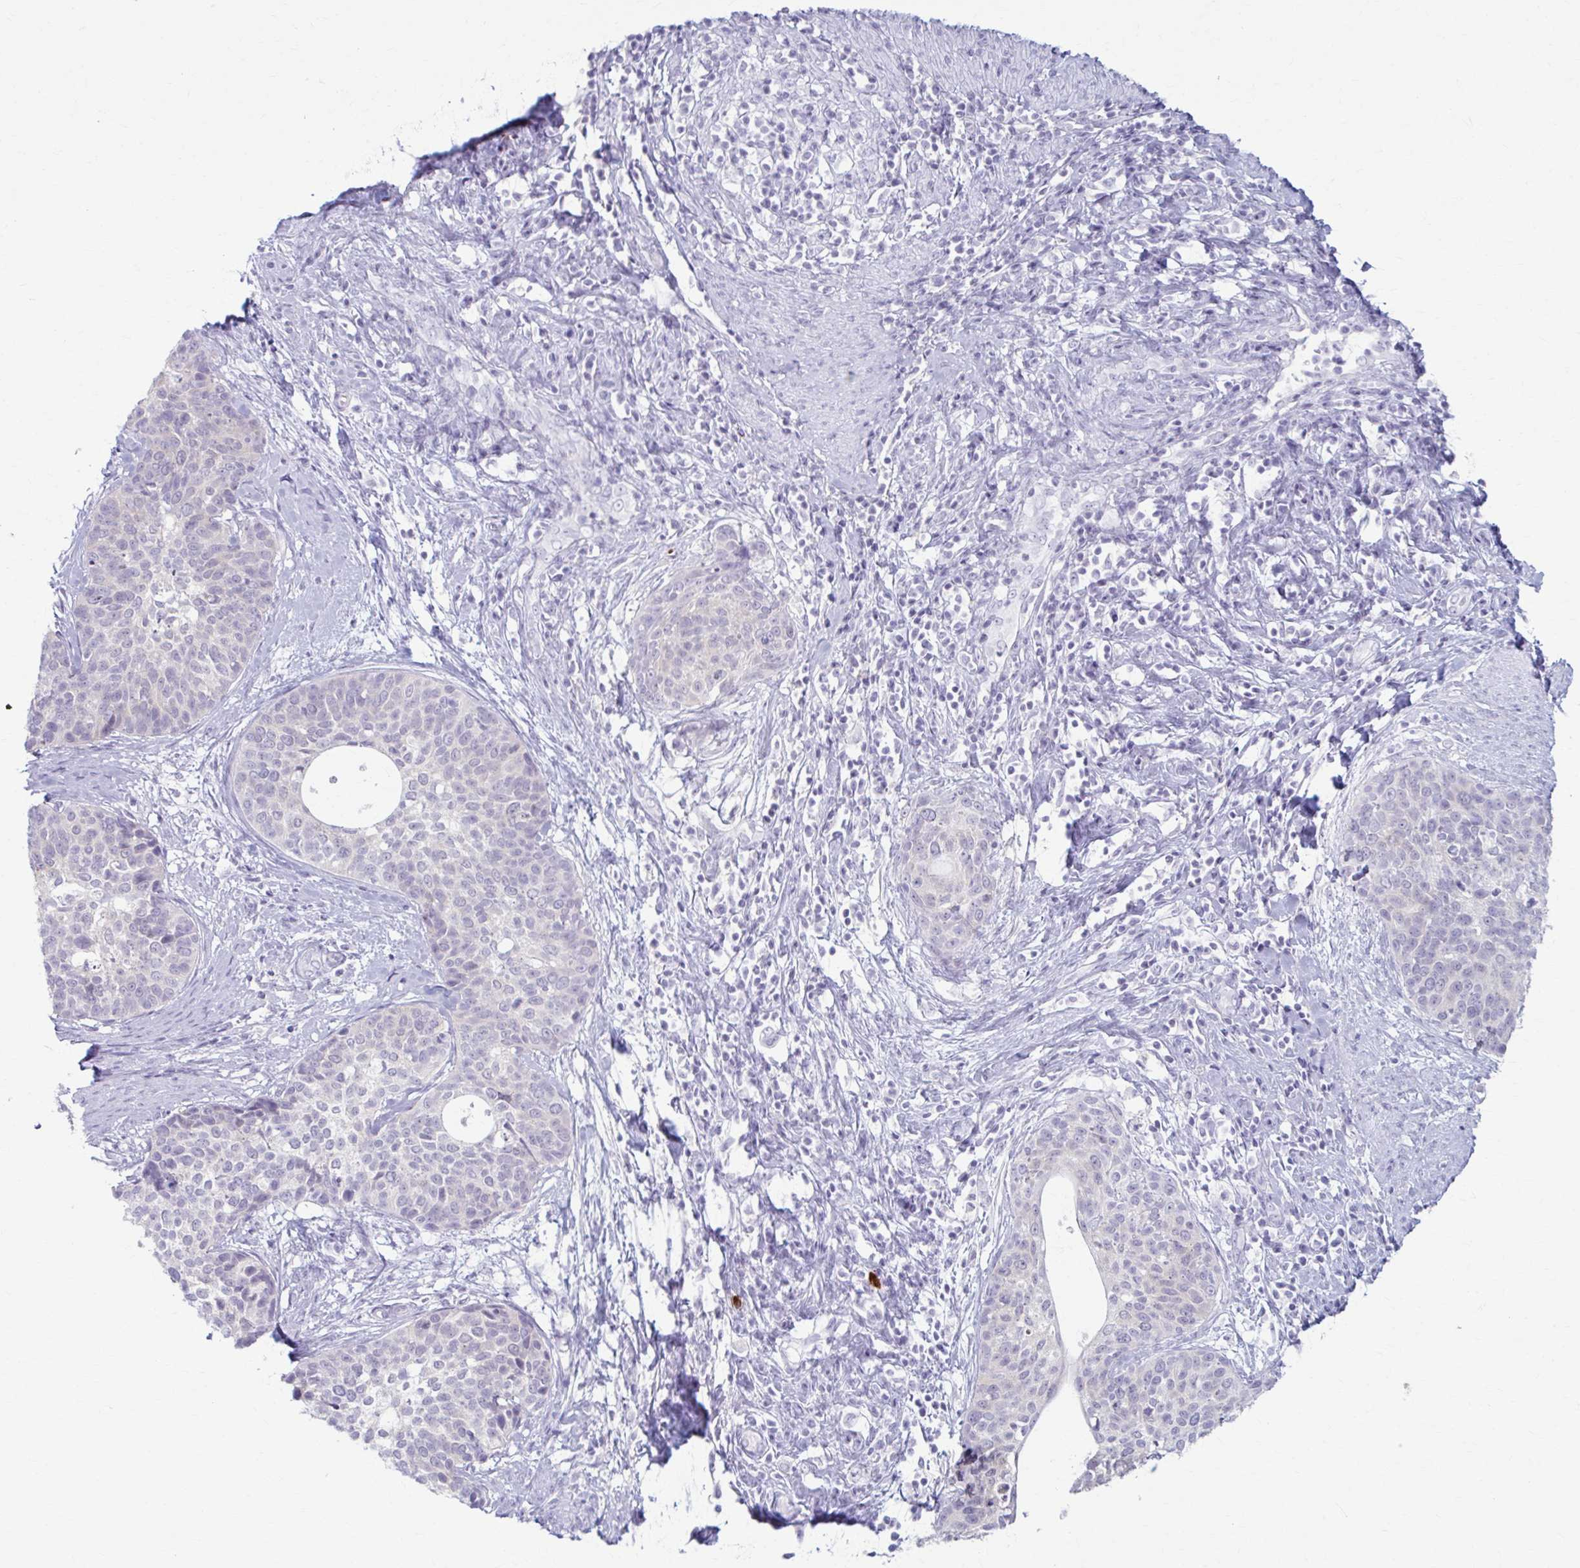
{"staining": {"intensity": "negative", "quantity": "none", "location": "none"}, "tissue": "cervical cancer", "cell_type": "Tumor cells", "image_type": "cancer", "snomed": [{"axis": "morphology", "description": "Squamous cell carcinoma, NOS"}, {"axis": "topography", "description": "Cervix"}], "caption": "The image exhibits no significant positivity in tumor cells of cervical squamous cell carcinoma. Nuclei are stained in blue.", "gene": "LDLRAP1", "patient": {"sex": "female", "age": 69}}